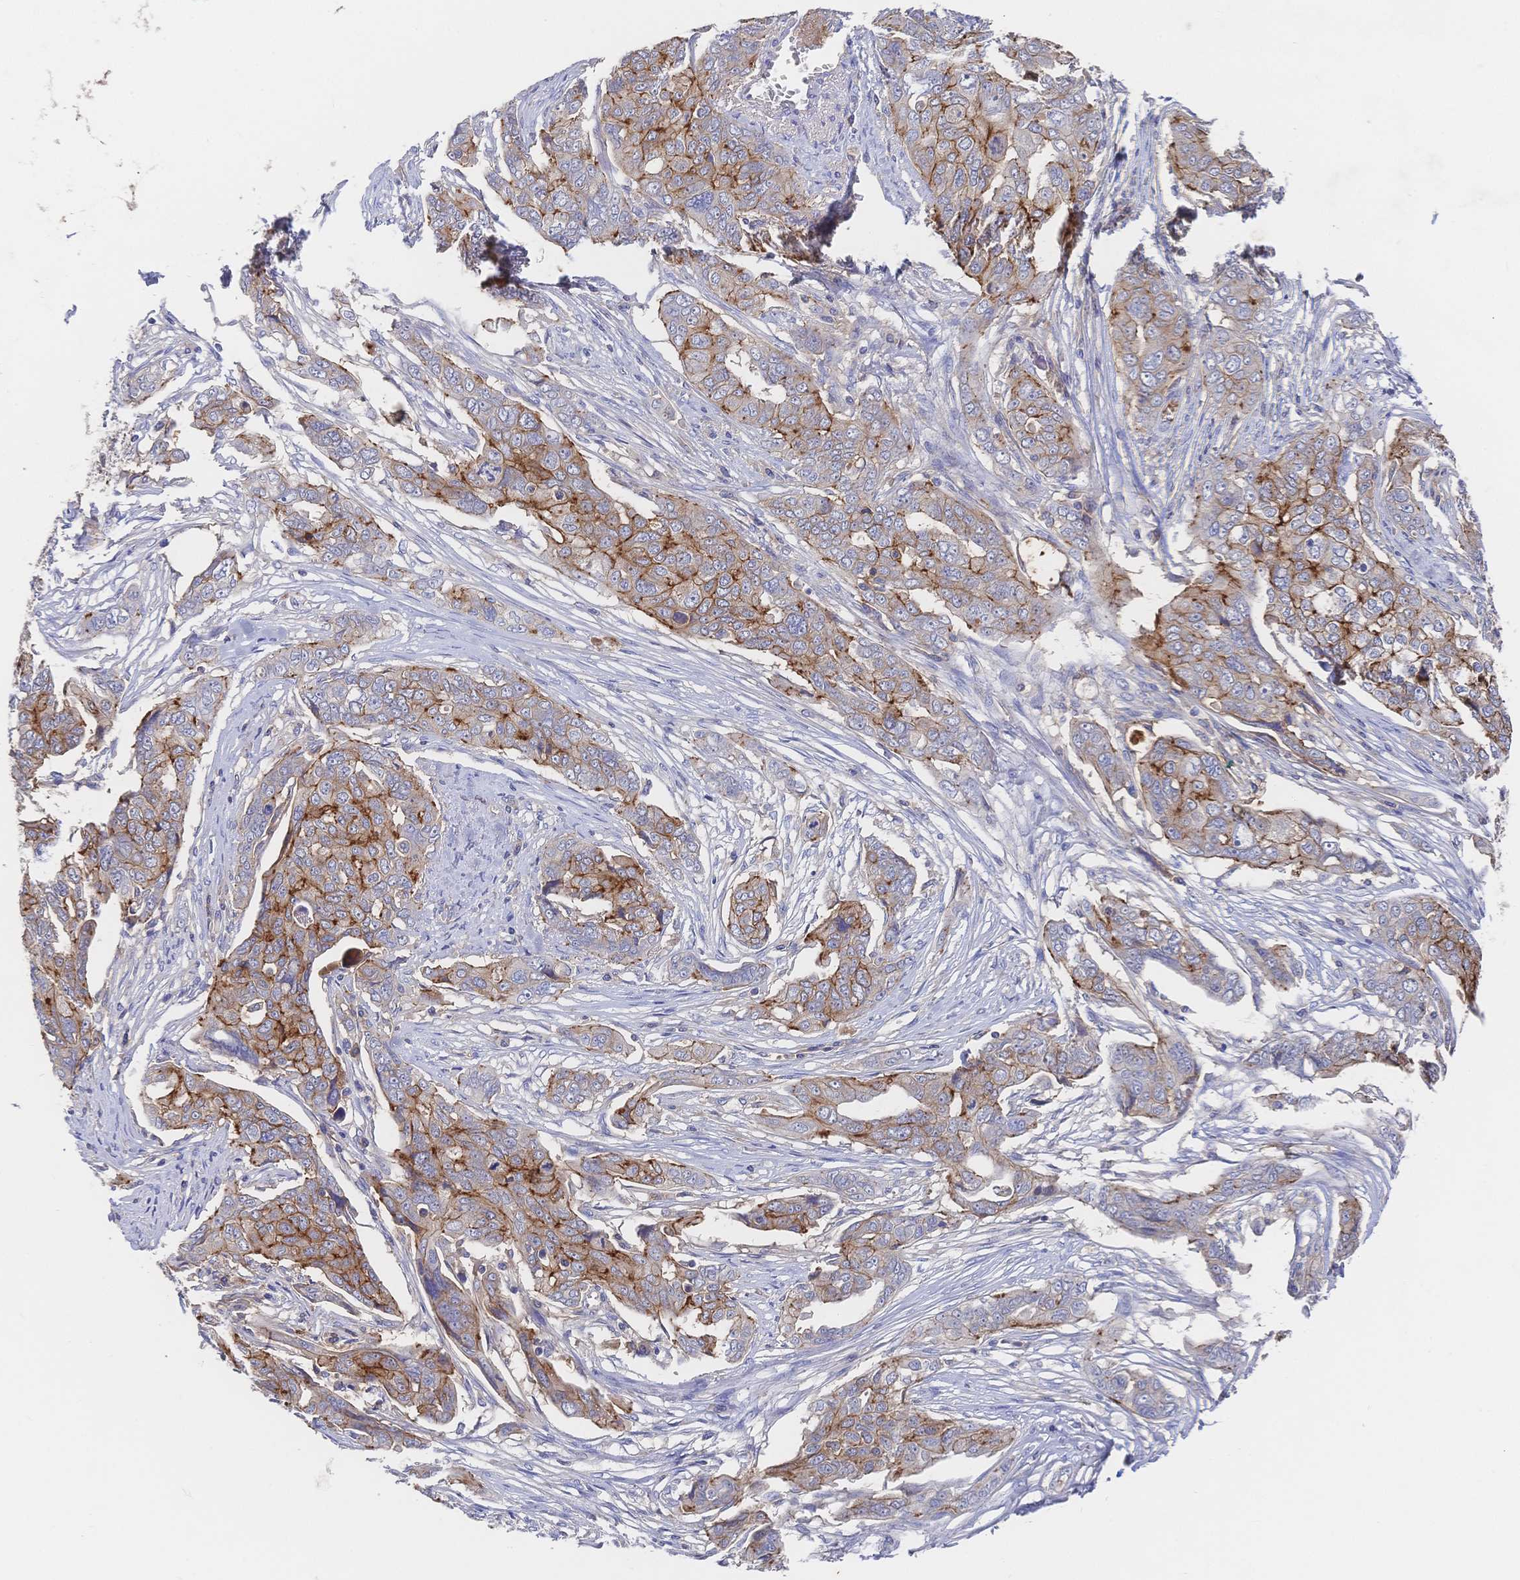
{"staining": {"intensity": "moderate", "quantity": "25%-75%", "location": "cytoplasmic/membranous"}, "tissue": "ovarian cancer", "cell_type": "Tumor cells", "image_type": "cancer", "snomed": [{"axis": "morphology", "description": "Carcinoma, endometroid"}, {"axis": "topography", "description": "Ovary"}], "caption": "The photomicrograph exhibits staining of ovarian cancer (endometroid carcinoma), revealing moderate cytoplasmic/membranous protein staining (brown color) within tumor cells.", "gene": "F11R", "patient": {"sex": "female", "age": 70}}